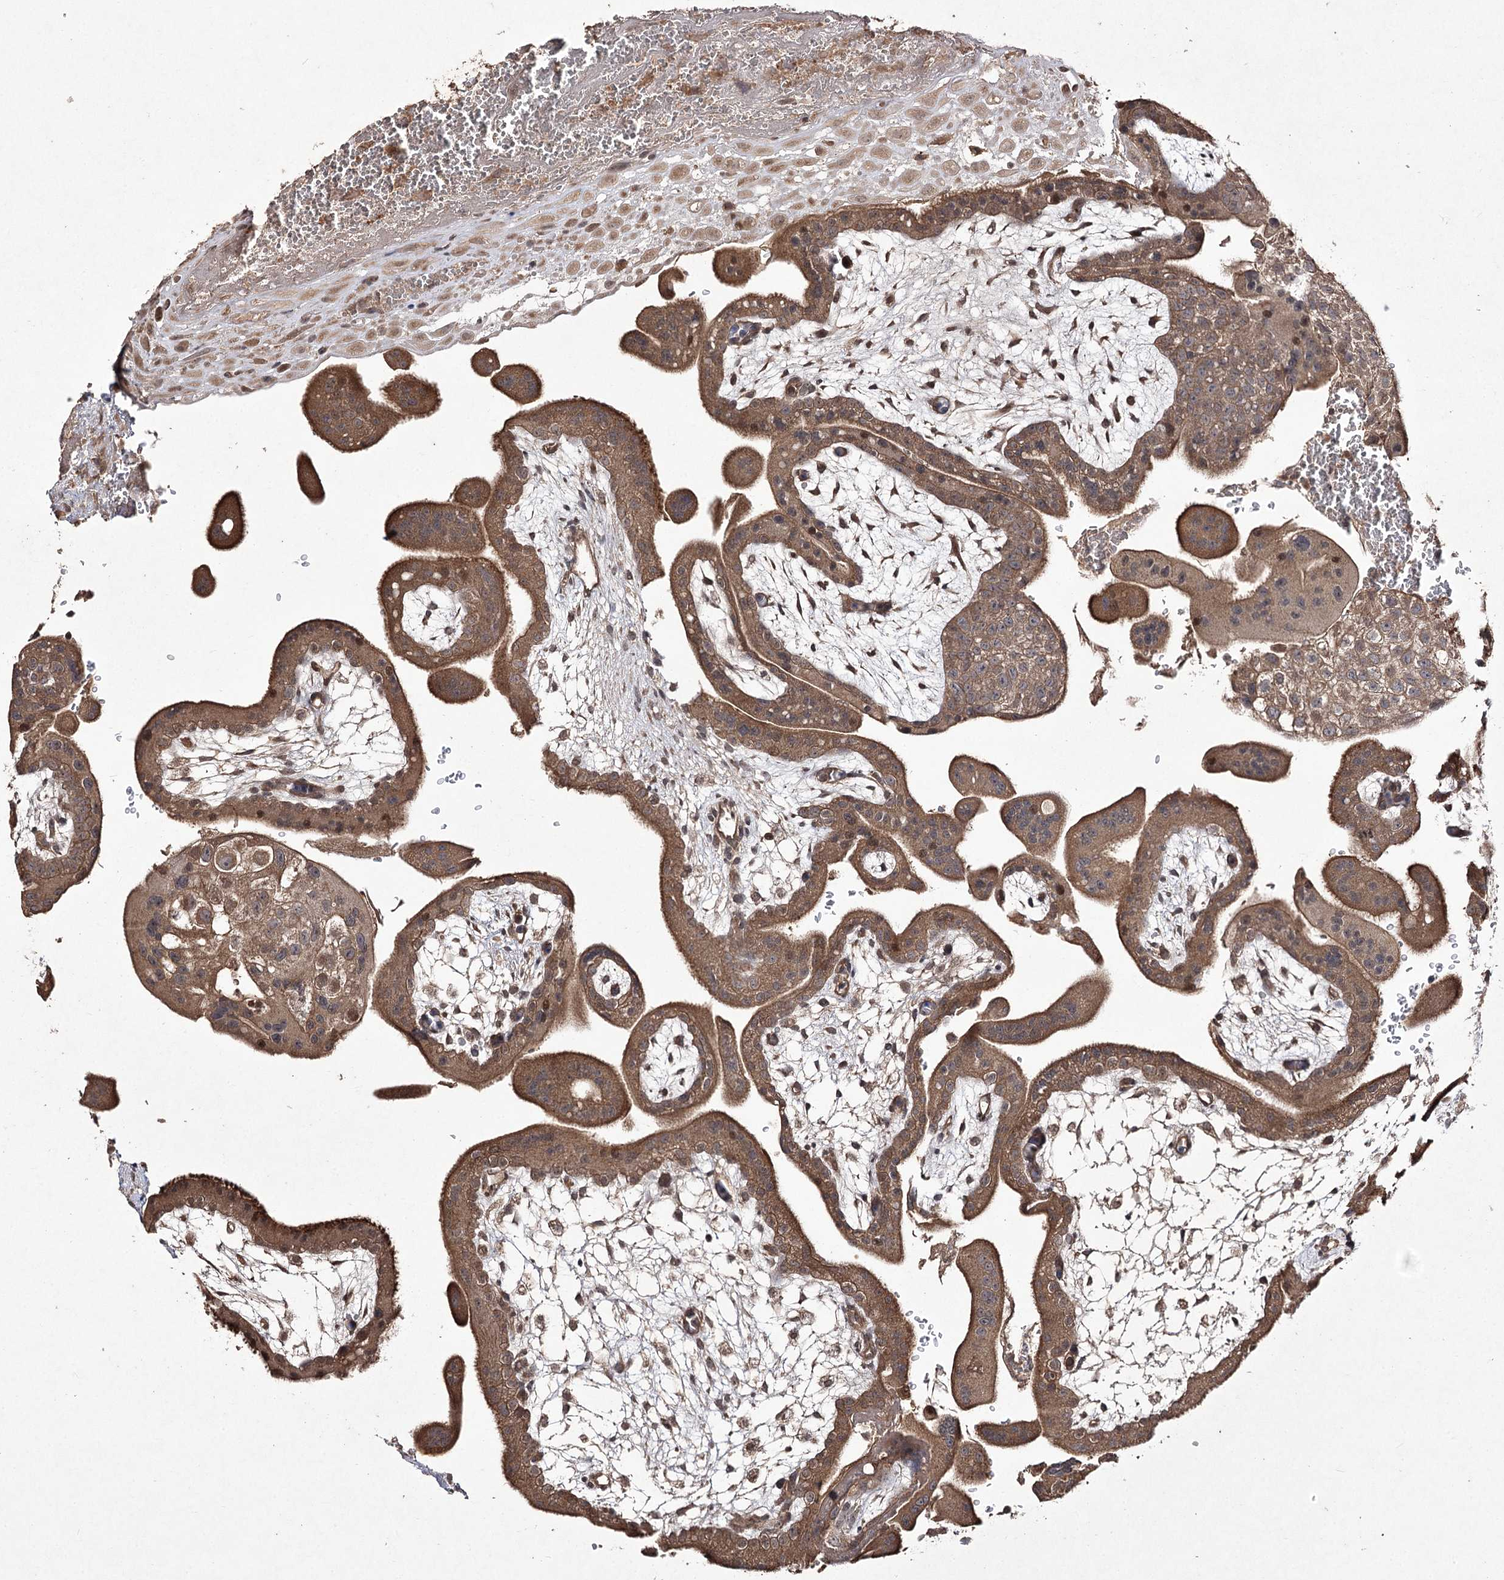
{"staining": {"intensity": "moderate", "quantity": ">75%", "location": "cytoplasmic/membranous,nuclear"}, "tissue": "placenta", "cell_type": "Decidual cells", "image_type": "normal", "snomed": [{"axis": "morphology", "description": "Normal tissue, NOS"}, {"axis": "topography", "description": "Placenta"}], "caption": "Placenta stained with IHC shows moderate cytoplasmic/membranous,nuclear expression in approximately >75% of decidual cells.", "gene": "FANCL", "patient": {"sex": "female", "age": 35}}